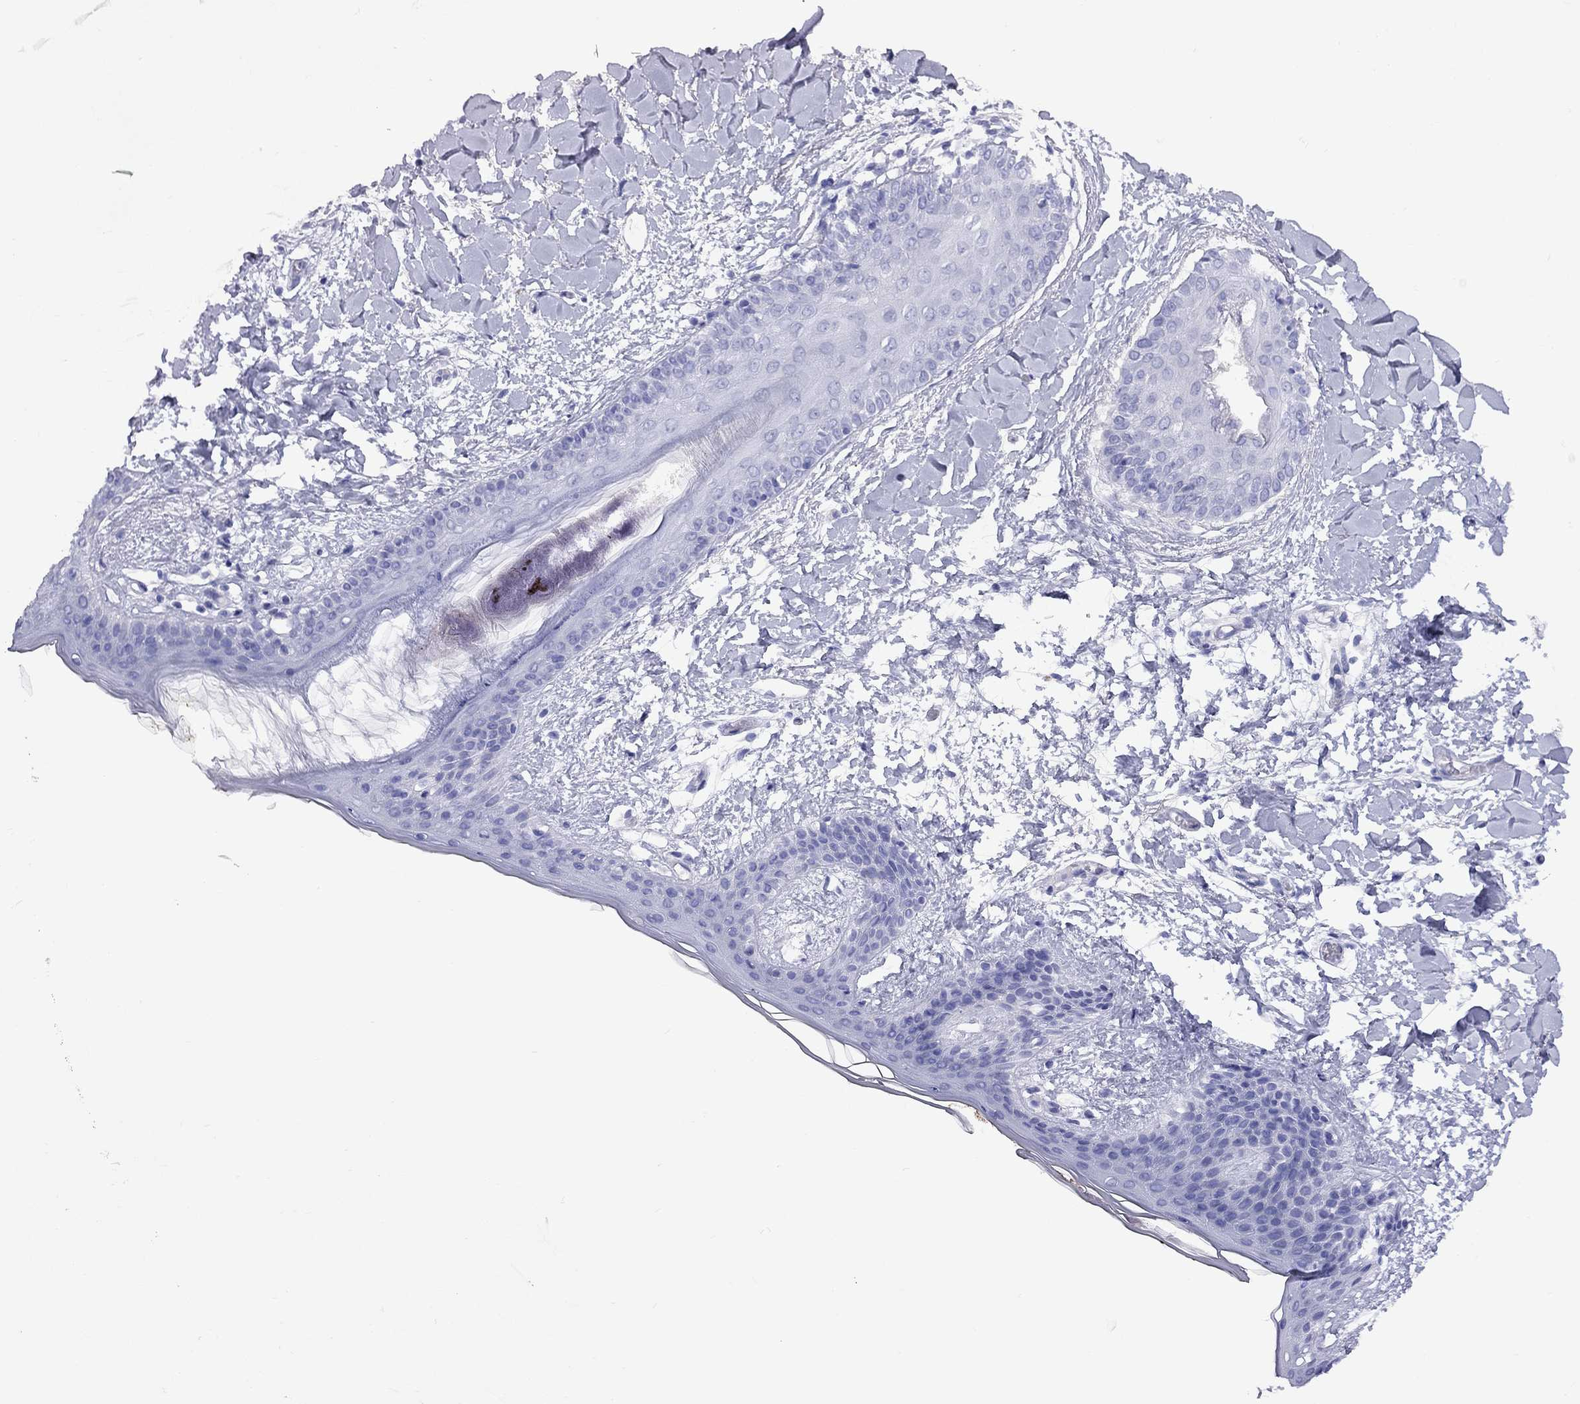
{"staining": {"intensity": "negative", "quantity": "none", "location": "none"}, "tissue": "skin", "cell_type": "Fibroblasts", "image_type": "normal", "snomed": [{"axis": "morphology", "description": "Normal tissue, NOS"}, {"axis": "topography", "description": "Skin"}], "caption": "Fibroblasts are negative for protein expression in normal human skin. Brightfield microscopy of immunohistochemistry (IHC) stained with DAB (3,3'-diaminobenzidine) (brown) and hematoxylin (blue), captured at high magnification.", "gene": "FSCN3", "patient": {"sex": "female", "age": 34}}